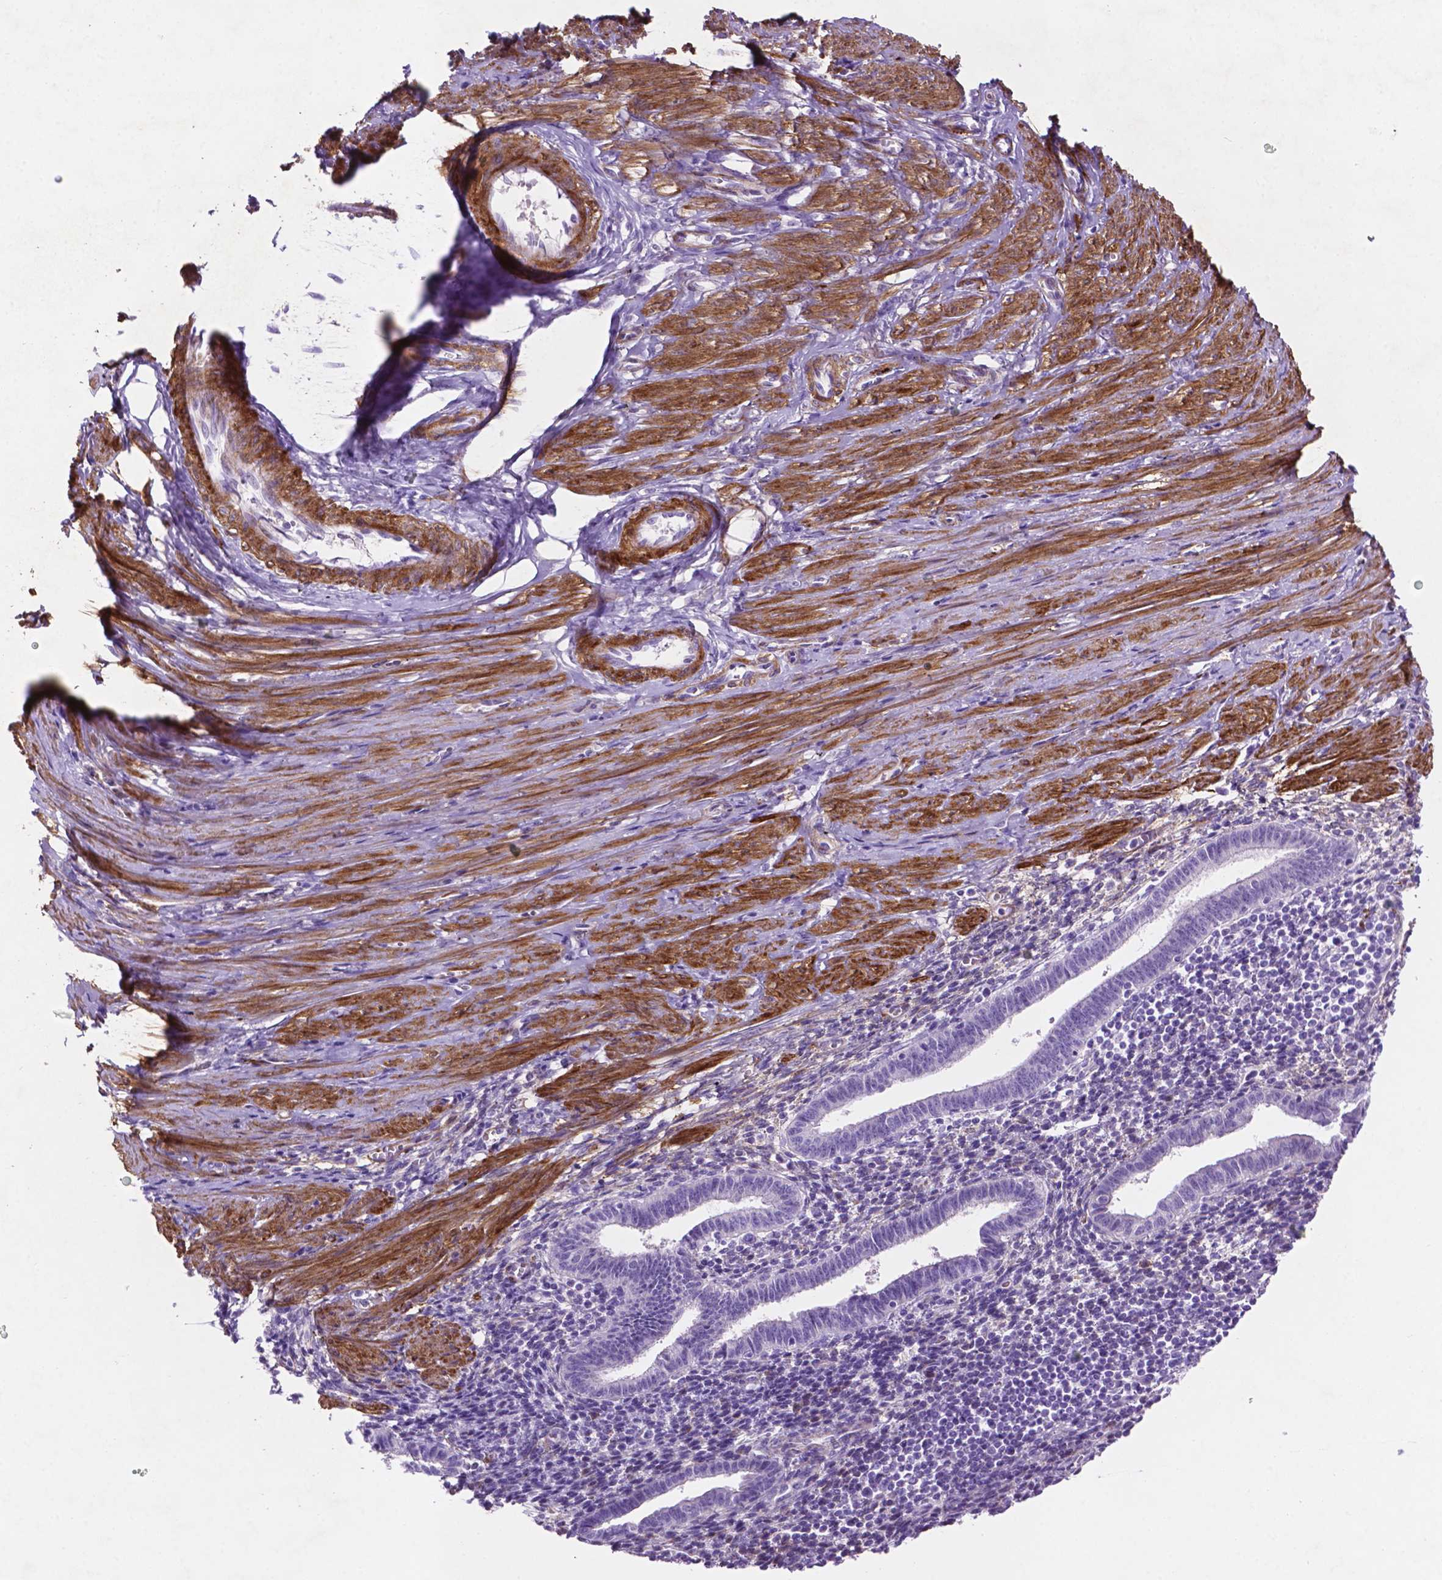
{"staining": {"intensity": "negative", "quantity": "none", "location": "none"}, "tissue": "endometrium", "cell_type": "Cells in endometrial stroma", "image_type": "normal", "snomed": [{"axis": "morphology", "description": "Normal tissue, NOS"}, {"axis": "topography", "description": "Endometrium"}], "caption": "Endometrium stained for a protein using IHC exhibits no staining cells in endometrial stroma.", "gene": "ASPG", "patient": {"sex": "female", "age": 37}}